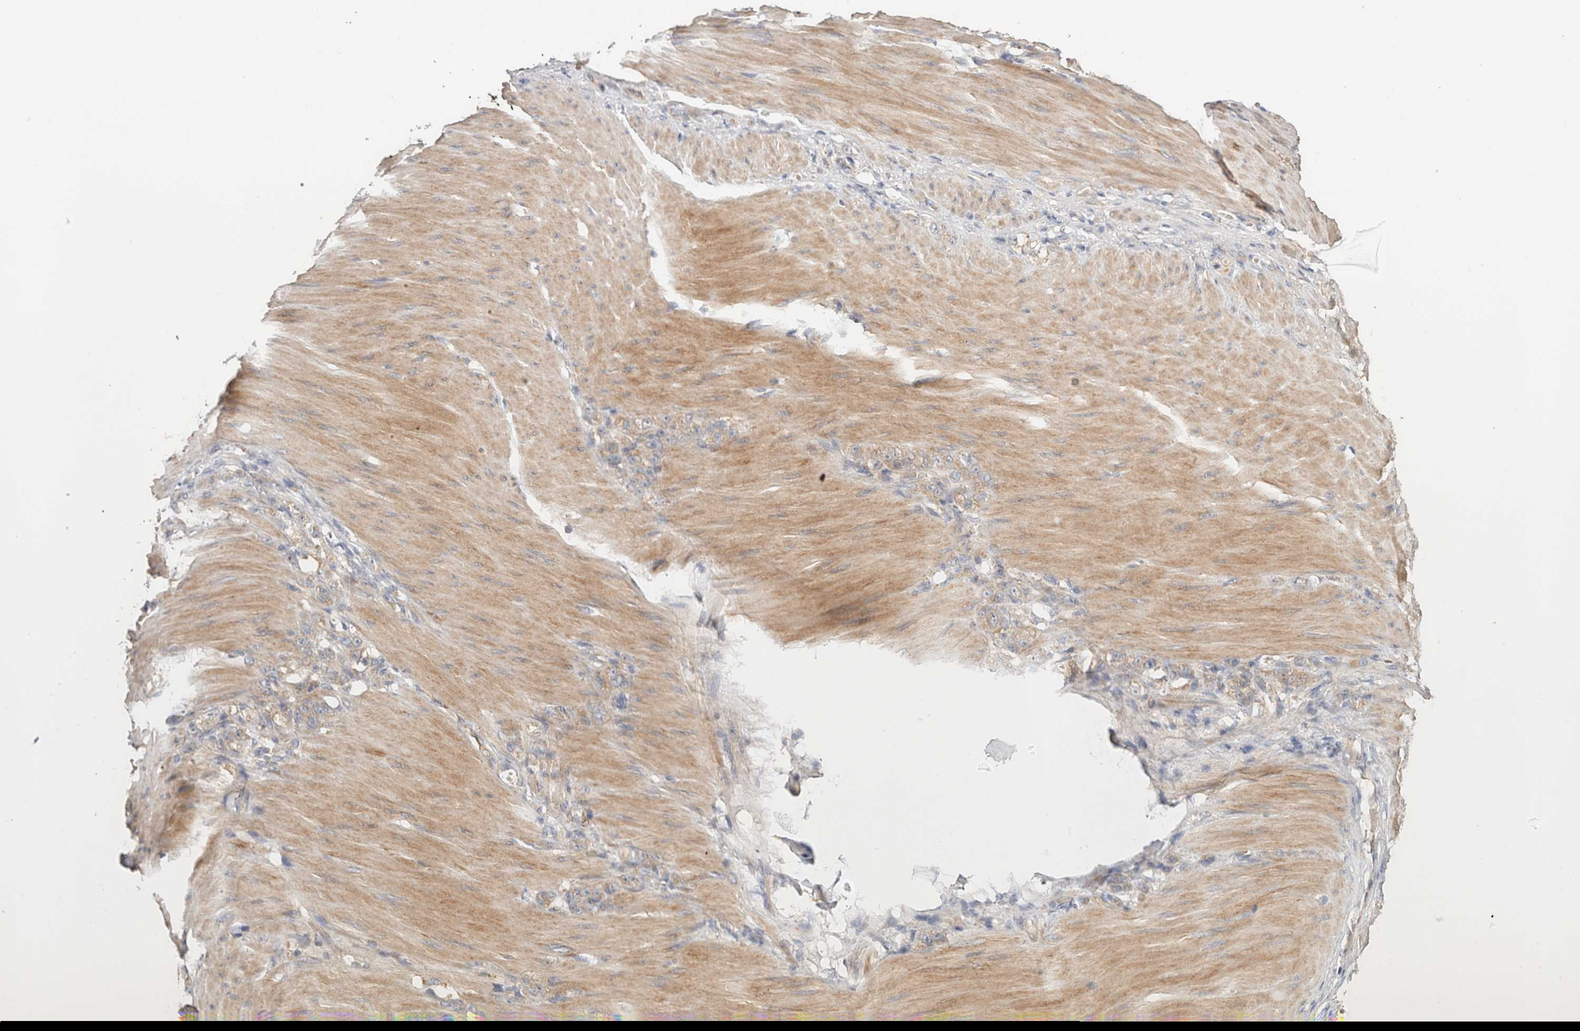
{"staining": {"intensity": "weak", "quantity": "25%-75%", "location": "cytoplasmic/membranous"}, "tissue": "stomach cancer", "cell_type": "Tumor cells", "image_type": "cancer", "snomed": [{"axis": "morphology", "description": "Normal tissue, NOS"}, {"axis": "morphology", "description": "Adenocarcinoma, NOS"}, {"axis": "topography", "description": "Stomach"}], "caption": "Immunohistochemistry (IHC) (DAB) staining of stomach adenocarcinoma exhibits weak cytoplasmic/membranous protein staining in approximately 25%-75% of tumor cells. Immunohistochemistry stains the protein in brown and the nuclei are stained blue.", "gene": "B3GNTL1", "patient": {"sex": "male", "age": 82}}